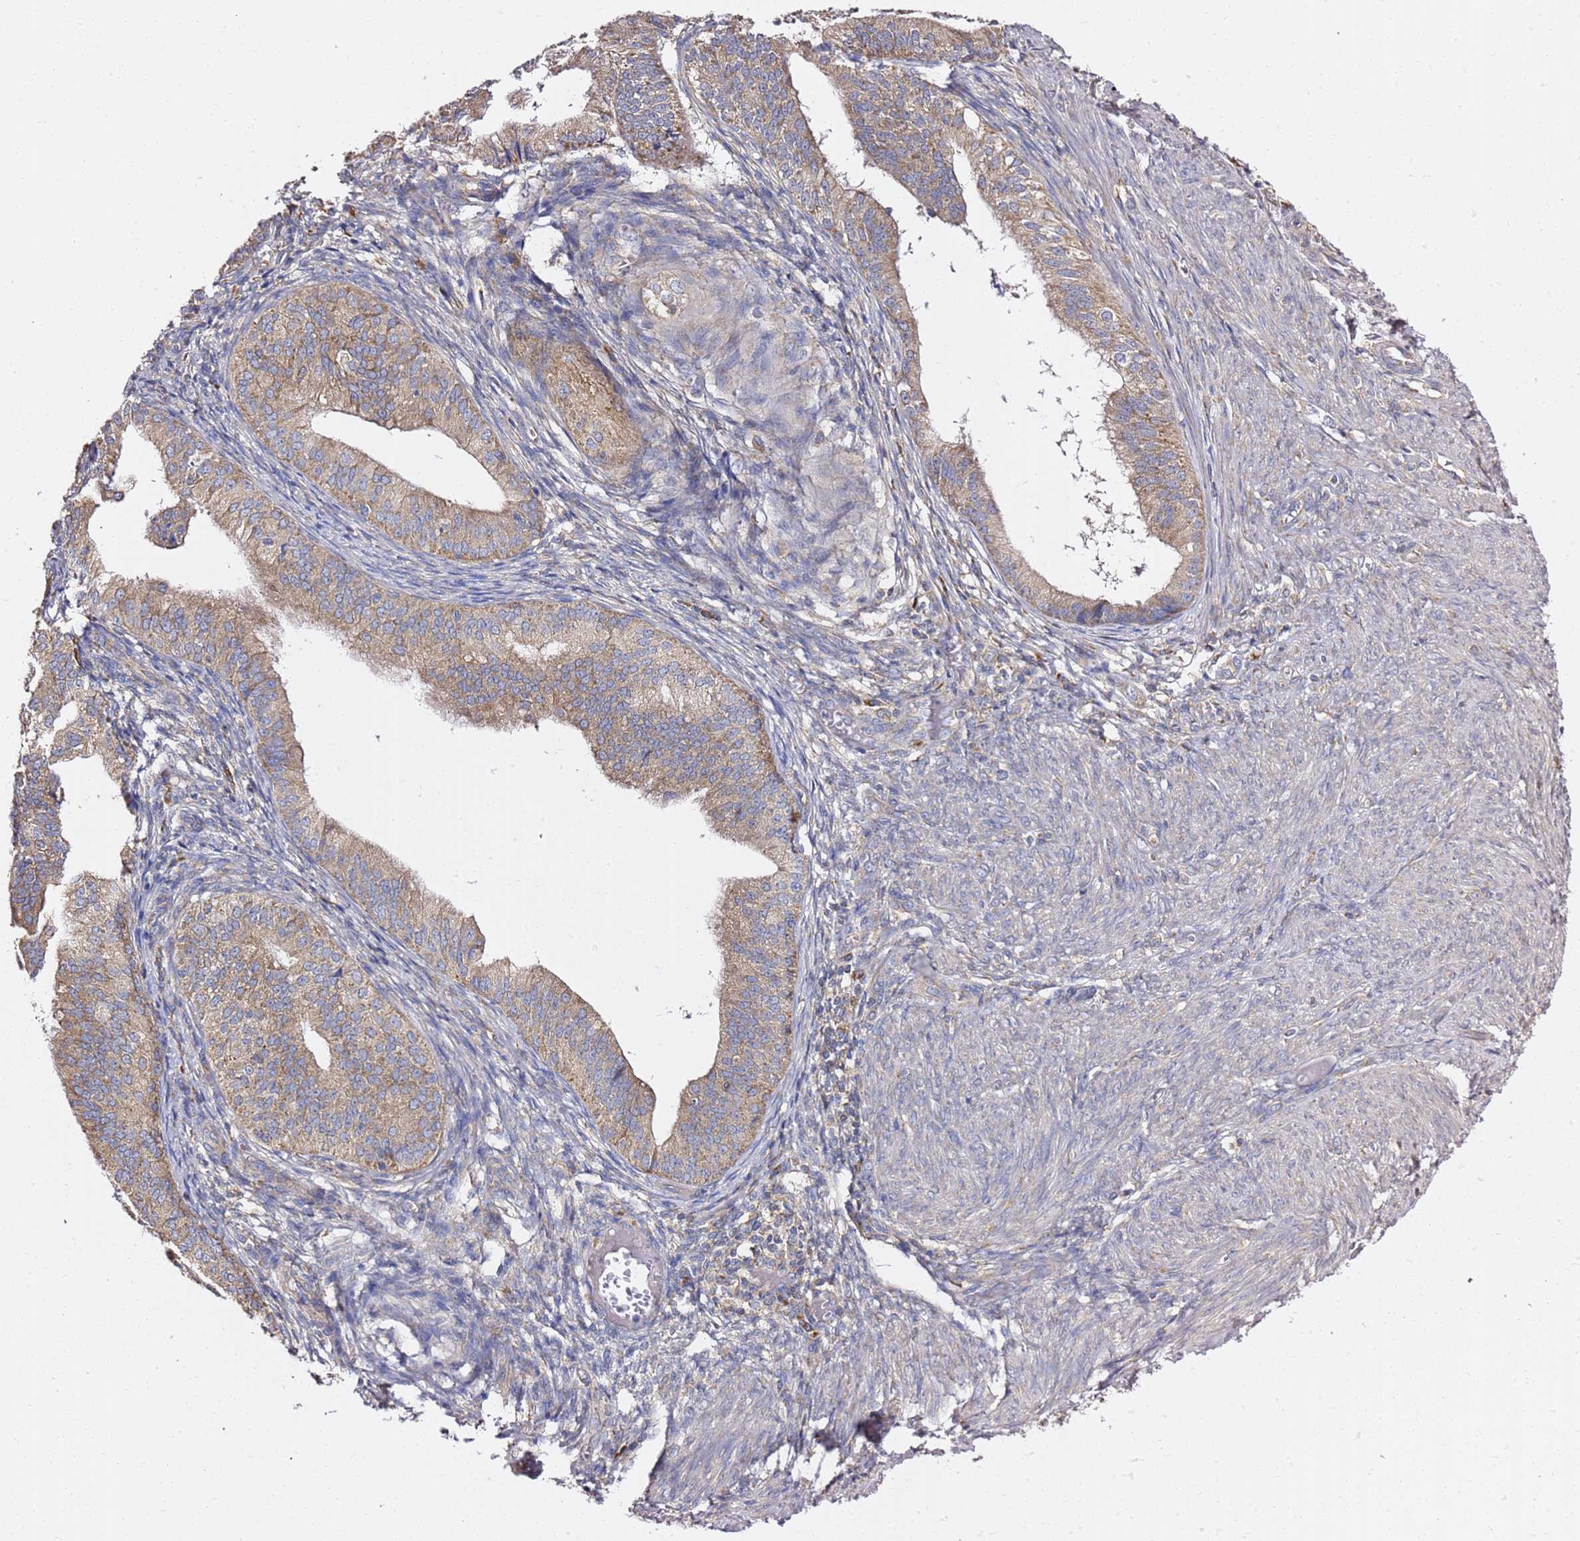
{"staining": {"intensity": "weak", "quantity": "25%-75%", "location": "cytoplasmic/membranous"}, "tissue": "endometrial cancer", "cell_type": "Tumor cells", "image_type": "cancer", "snomed": [{"axis": "morphology", "description": "Adenocarcinoma, NOS"}, {"axis": "topography", "description": "Endometrium"}], "caption": "Protein analysis of adenocarcinoma (endometrial) tissue exhibits weak cytoplasmic/membranous positivity in about 25%-75% of tumor cells. The staining was performed using DAB, with brown indicating positive protein expression. Nuclei are stained blue with hematoxylin.", "gene": "C19orf12", "patient": {"sex": "female", "age": 50}}